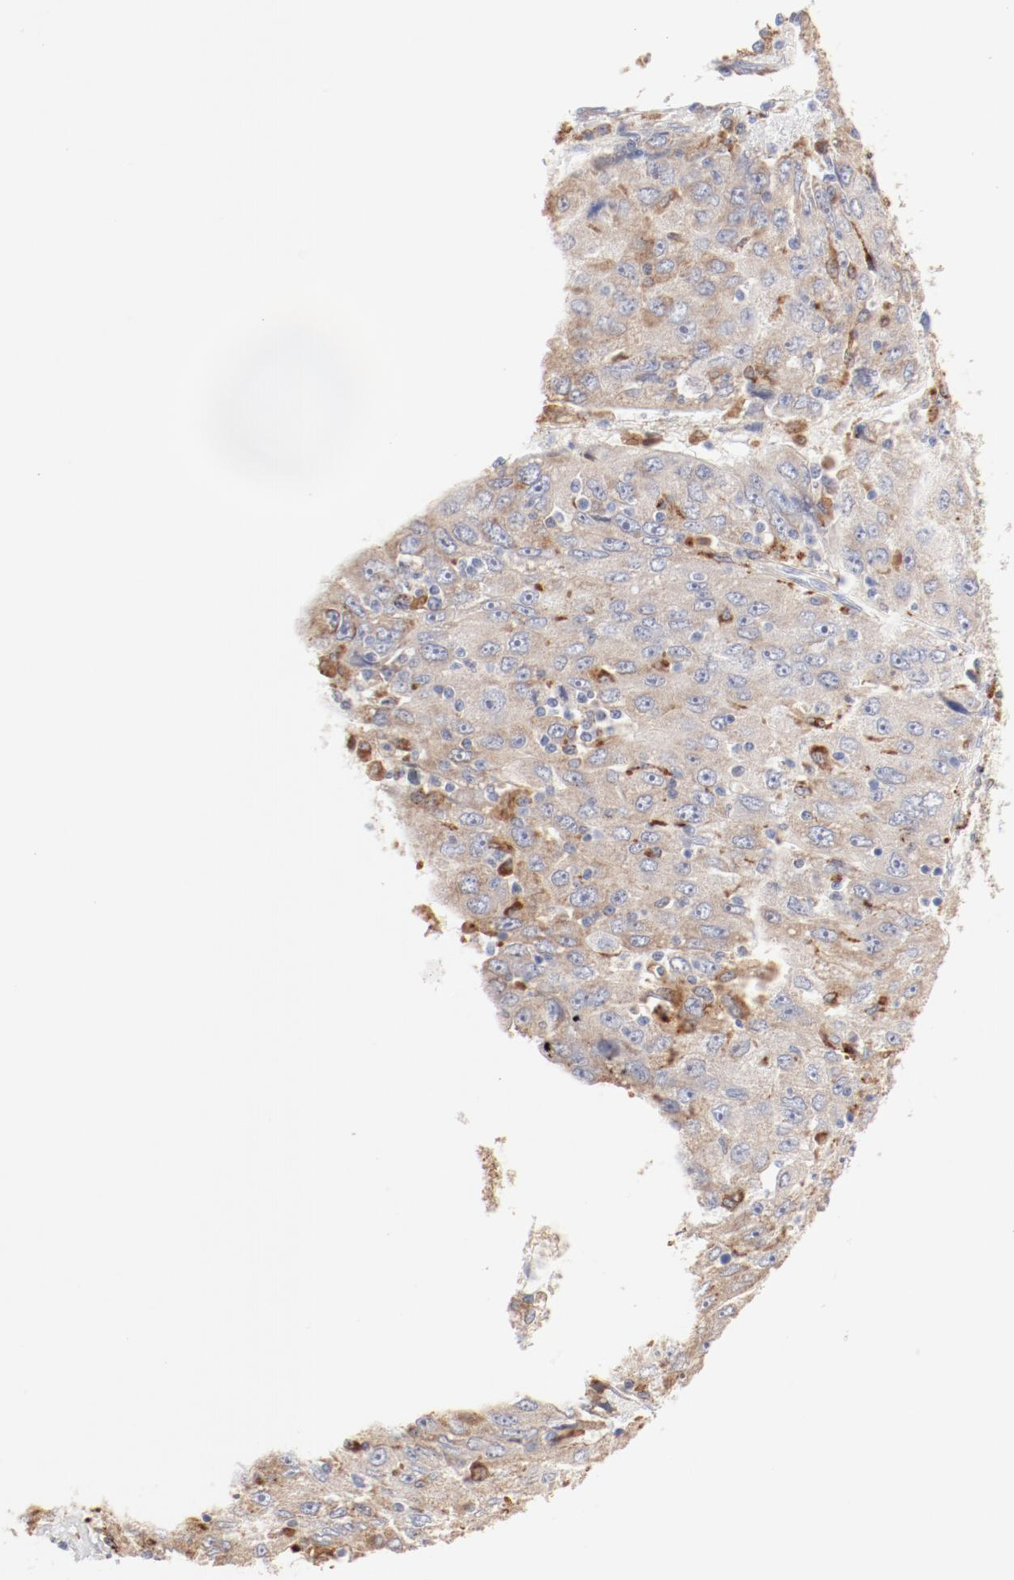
{"staining": {"intensity": "weak", "quantity": ">75%", "location": "cytoplasmic/membranous"}, "tissue": "liver cancer", "cell_type": "Tumor cells", "image_type": "cancer", "snomed": [{"axis": "morphology", "description": "Carcinoma, Hepatocellular, NOS"}, {"axis": "topography", "description": "Liver"}], "caption": "Liver cancer was stained to show a protein in brown. There is low levels of weak cytoplasmic/membranous staining in approximately >75% of tumor cells. (brown staining indicates protein expression, while blue staining denotes nuclei).", "gene": "CTSH", "patient": {"sex": "male", "age": 49}}